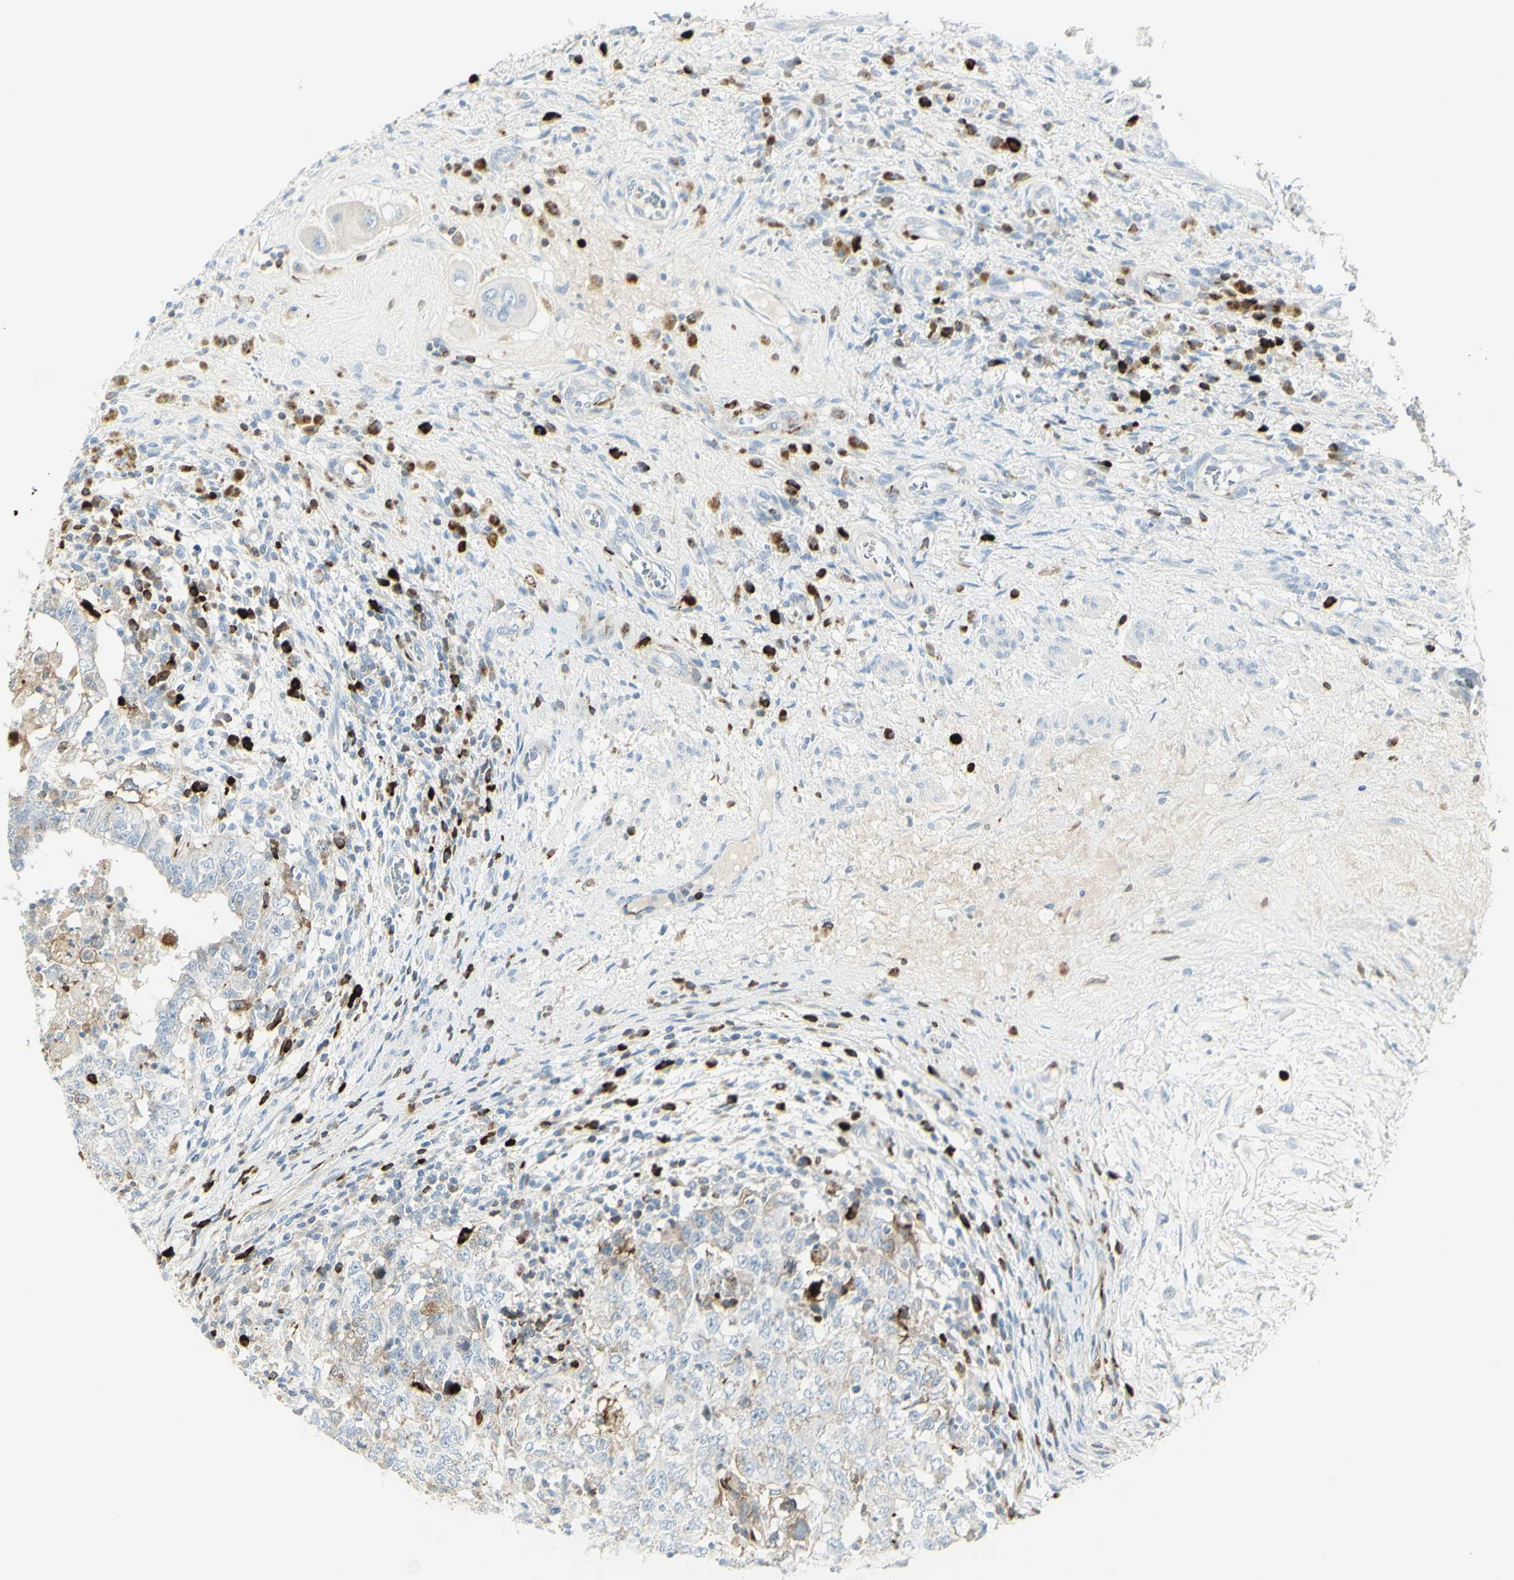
{"staining": {"intensity": "negative", "quantity": "none", "location": "none"}, "tissue": "testis cancer", "cell_type": "Tumor cells", "image_type": "cancer", "snomed": [{"axis": "morphology", "description": "Carcinoma, Embryonal, NOS"}, {"axis": "topography", "description": "Testis"}], "caption": "Immunohistochemical staining of testis embryonal carcinoma displays no significant staining in tumor cells.", "gene": "MDK", "patient": {"sex": "male", "age": 26}}